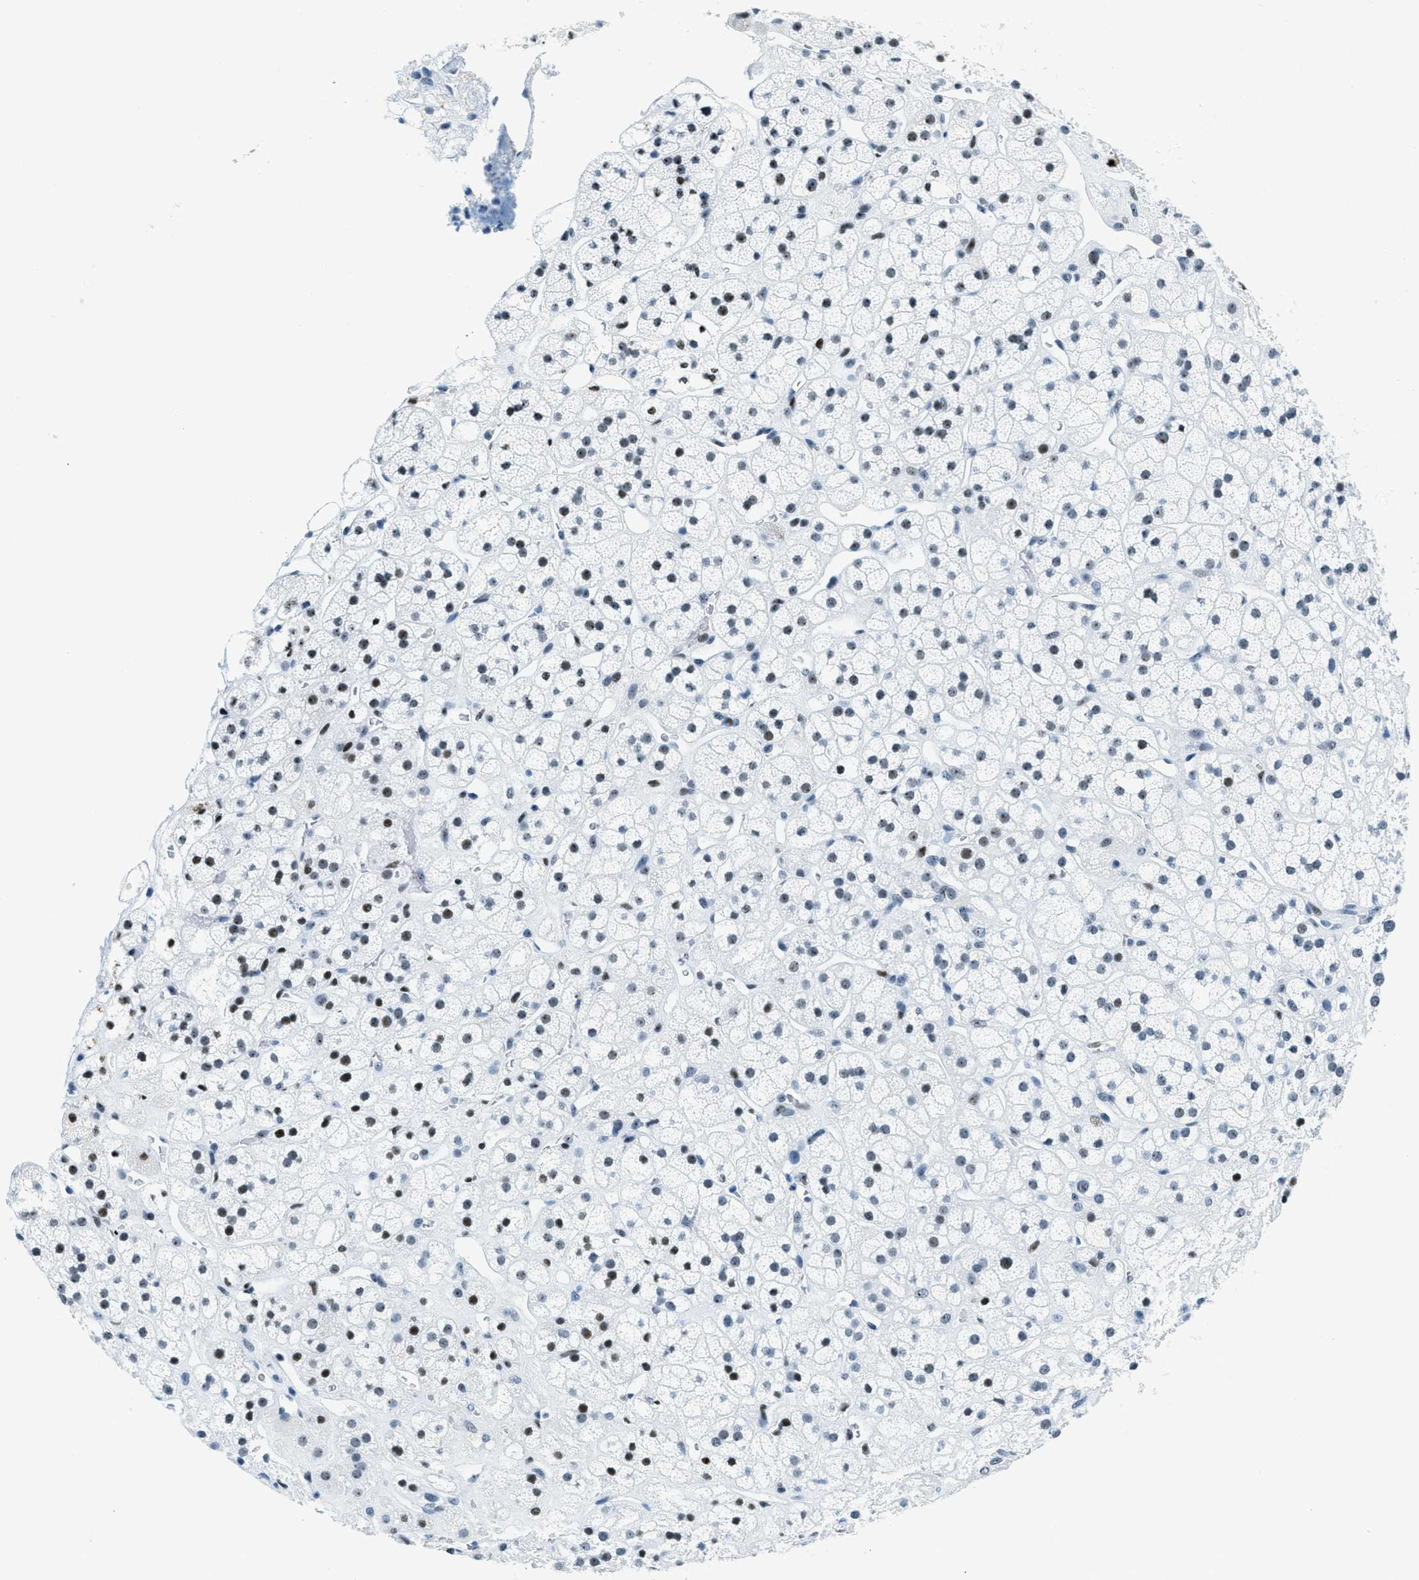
{"staining": {"intensity": "moderate", "quantity": "25%-75%", "location": "nuclear"}, "tissue": "adrenal gland", "cell_type": "Glandular cells", "image_type": "normal", "snomed": [{"axis": "morphology", "description": "Normal tissue, NOS"}, {"axis": "topography", "description": "Adrenal gland"}], "caption": "Immunohistochemistry (DAB (3,3'-diaminobenzidine)) staining of normal human adrenal gland shows moderate nuclear protein expression in approximately 25%-75% of glandular cells.", "gene": "PLA2G2A", "patient": {"sex": "male", "age": 56}}